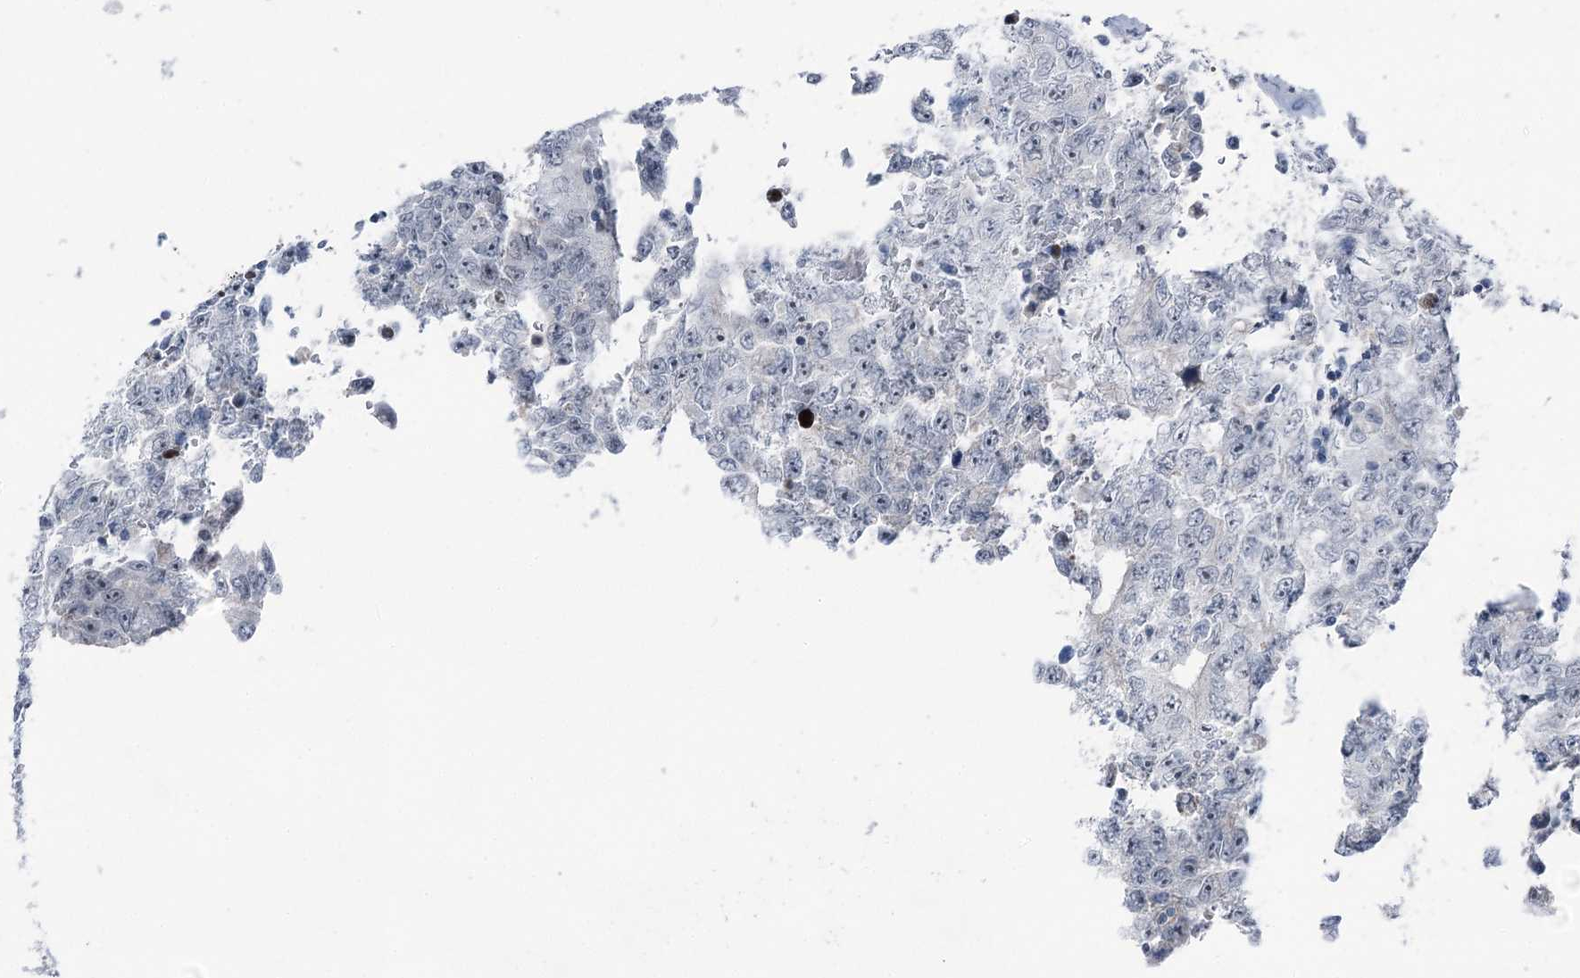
{"staining": {"intensity": "negative", "quantity": "none", "location": "none"}, "tissue": "testis cancer", "cell_type": "Tumor cells", "image_type": "cancer", "snomed": [{"axis": "morphology", "description": "Carcinoma, Embryonal, NOS"}, {"axis": "topography", "description": "Testis"}], "caption": "DAB immunohistochemical staining of testis cancer exhibits no significant positivity in tumor cells.", "gene": "STEEP1", "patient": {"sex": "male", "age": 26}}